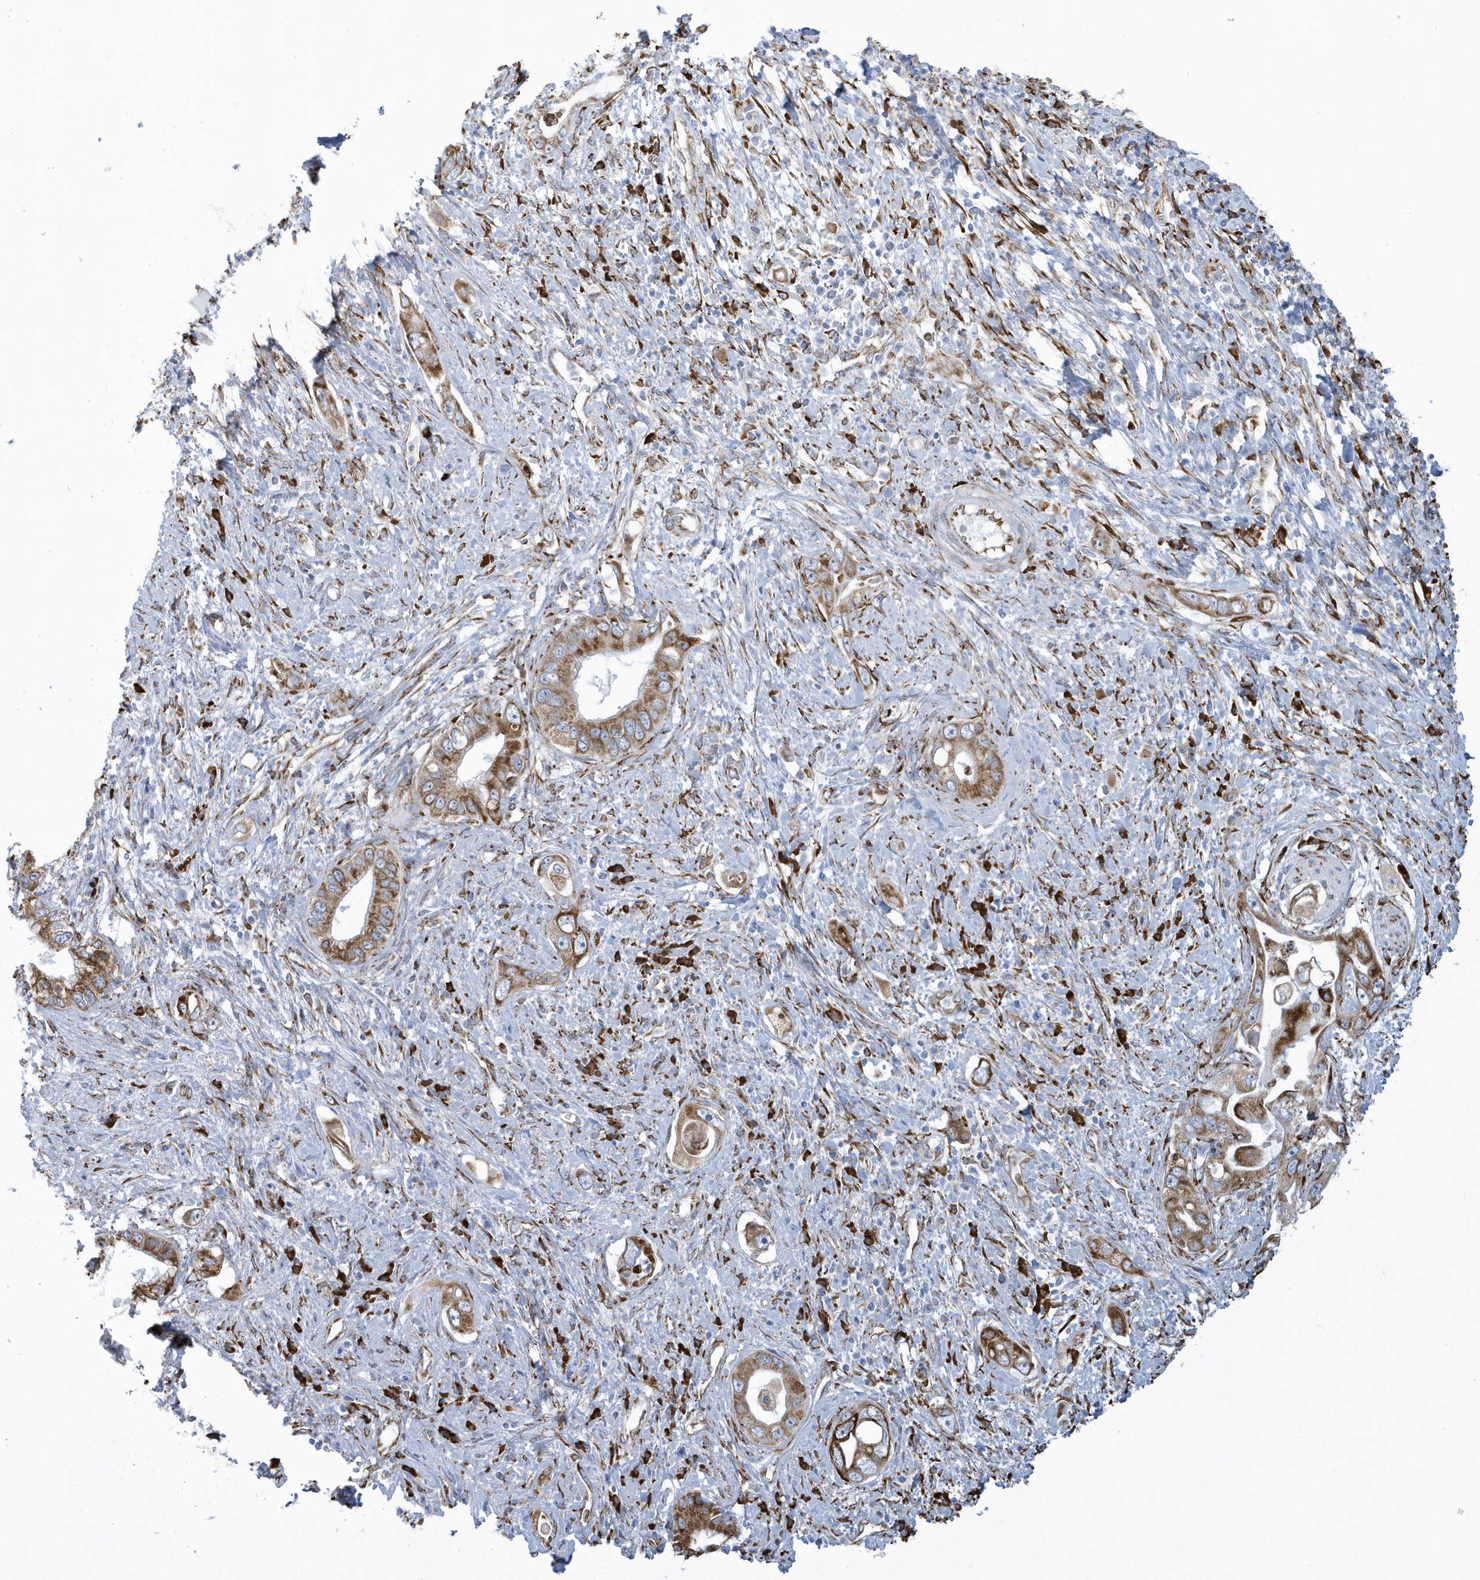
{"staining": {"intensity": "moderate", "quantity": ">75%", "location": "cytoplasmic/membranous"}, "tissue": "pancreatic cancer", "cell_type": "Tumor cells", "image_type": "cancer", "snomed": [{"axis": "morphology", "description": "Inflammation, NOS"}, {"axis": "morphology", "description": "Adenocarcinoma, NOS"}, {"axis": "topography", "description": "Pancreas"}], "caption": "There is medium levels of moderate cytoplasmic/membranous expression in tumor cells of pancreatic cancer, as demonstrated by immunohistochemical staining (brown color).", "gene": "DCAF1", "patient": {"sex": "female", "age": 56}}